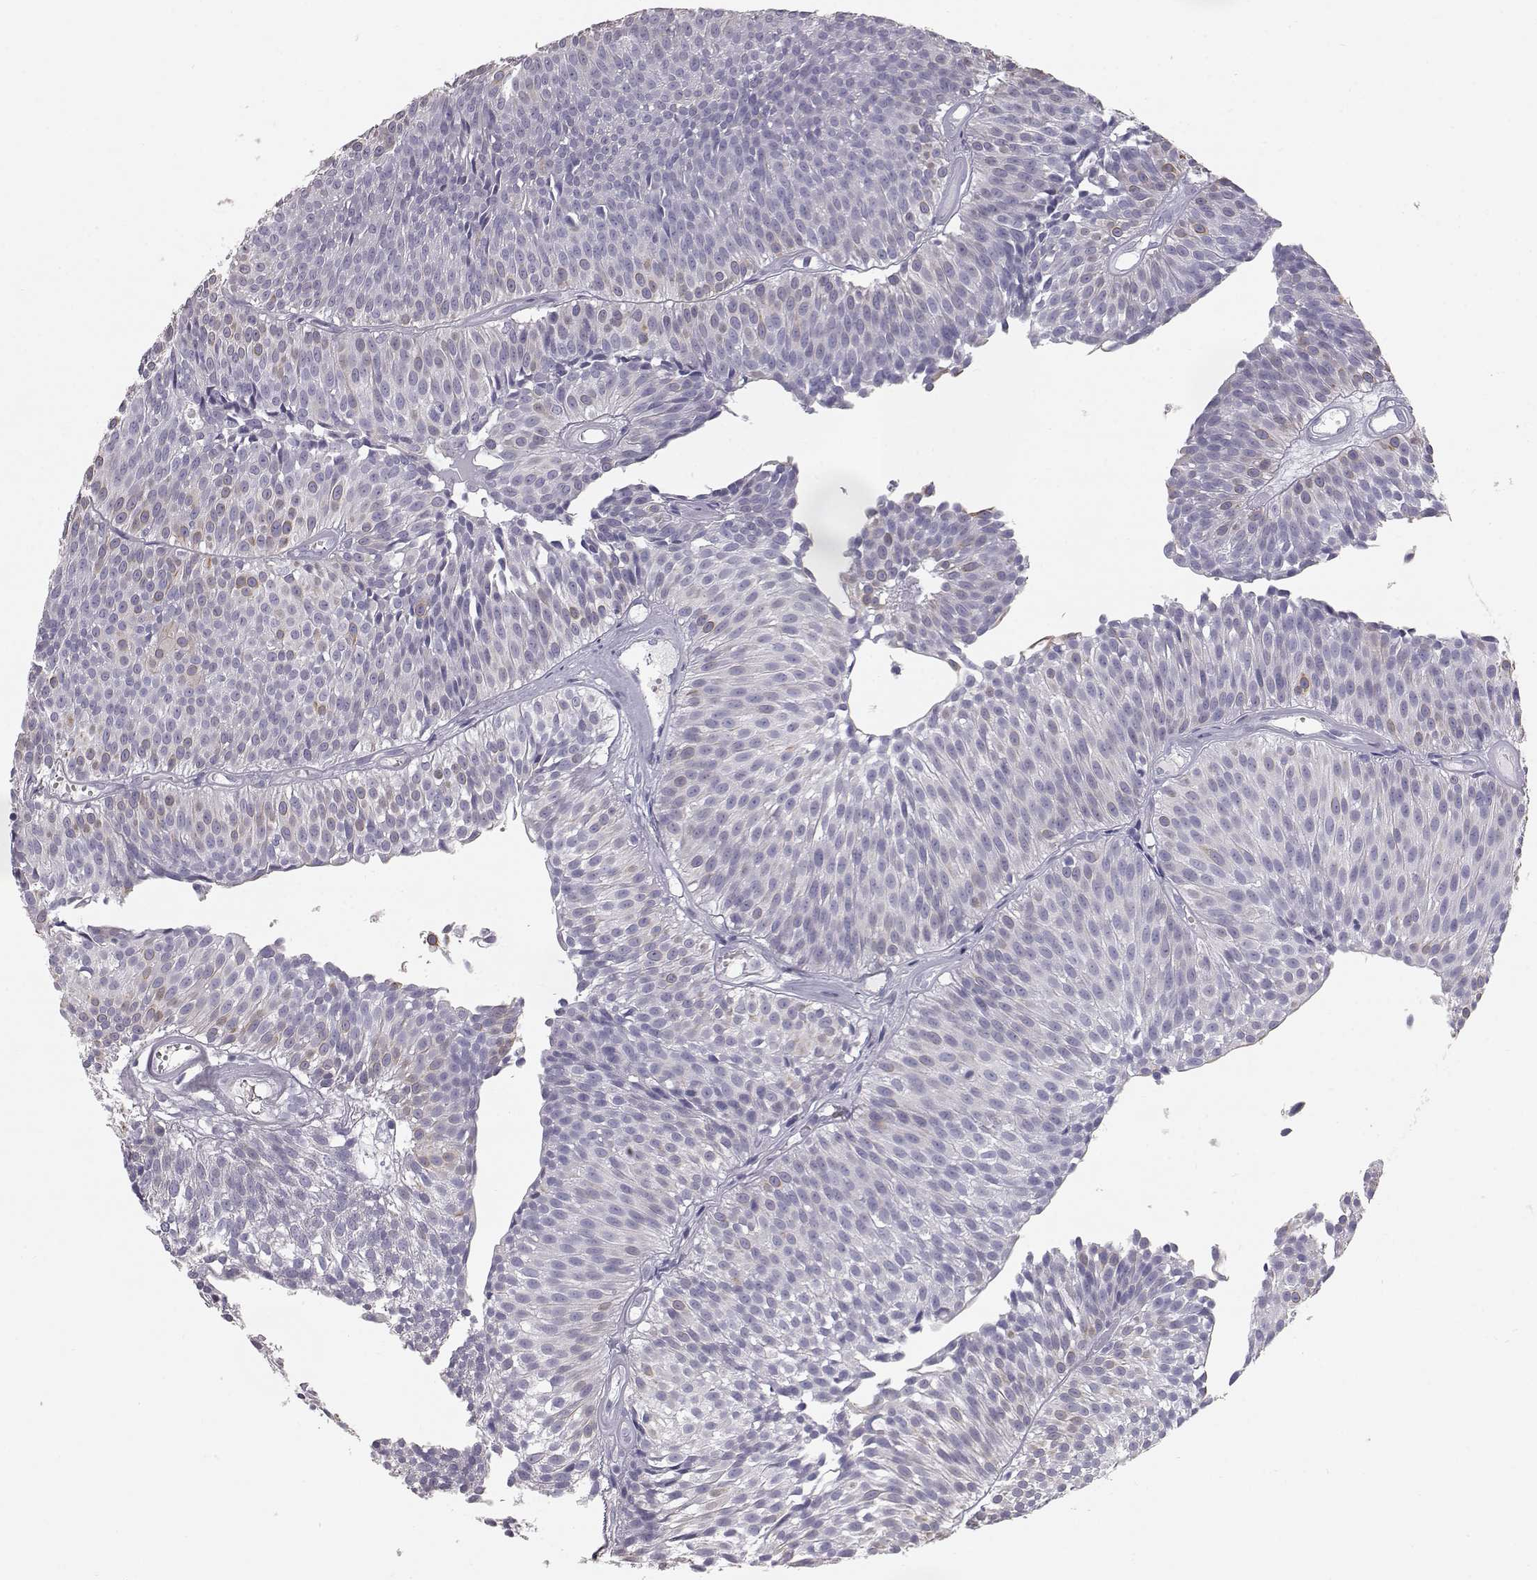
{"staining": {"intensity": "negative", "quantity": "none", "location": "none"}, "tissue": "urothelial cancer", "cell_type": "Tumor cells", "image_type": "cancer", "snomed": [{"axis": "morphology", "description": "Urothelial carcinoma, Low grade"}, {"axis": "topography", "description": "Urinary bladder"}], "caption": "DAB immunohistochemical staining of human low-grade urothelial carcinoma shows no significant expression in tumor cells. (IHC, brightfield microscopy, high magnification).", "gene": "KRT33A", "patient": {"sex": "male", "age": 63}}